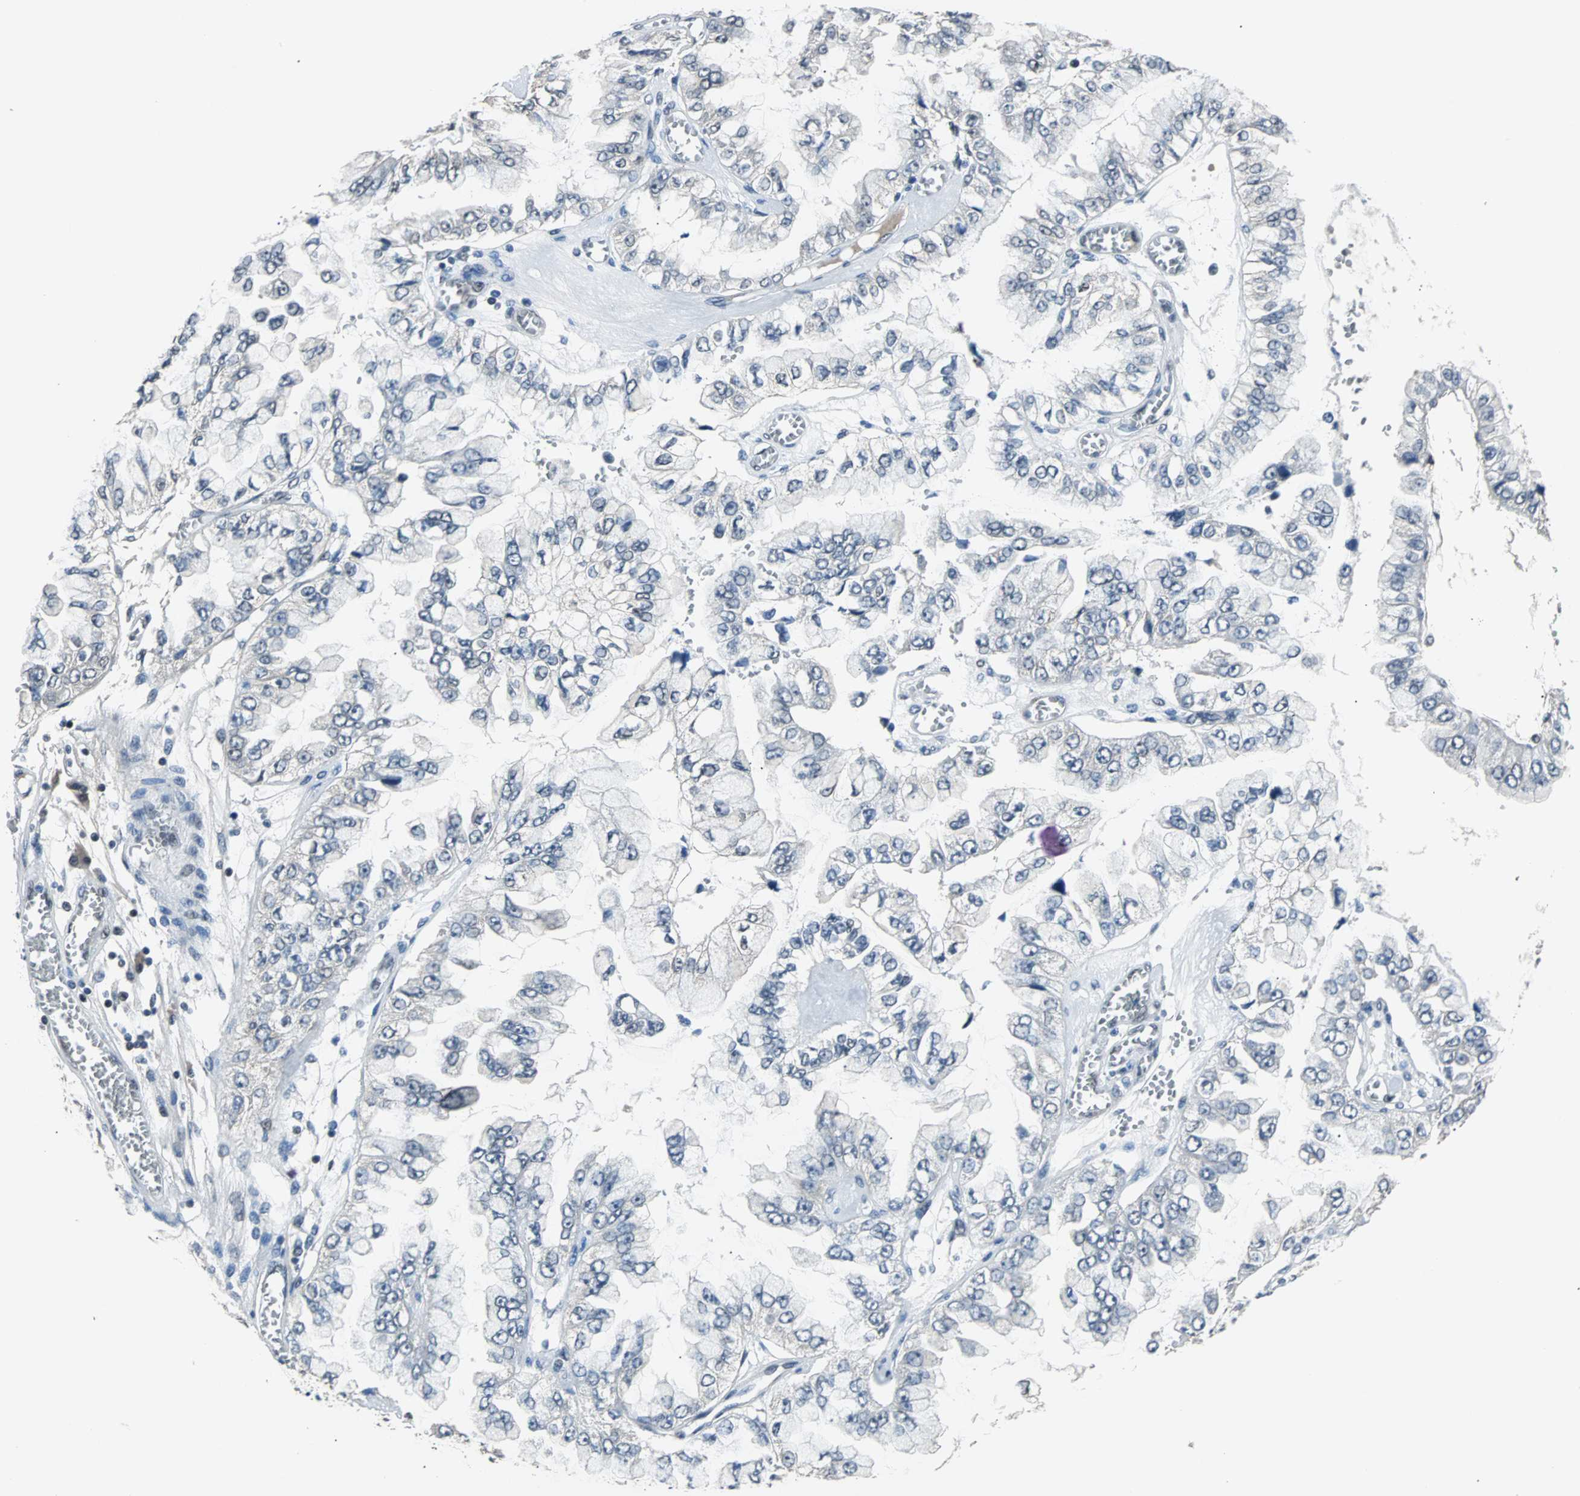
{"staining": {"intensity": "negative", "quantity": "none", "location": "none"}, "tissue": "liver cancer", "cell_type": "Tumor cells", "image_type": "cancer", "snomed": [{"axis": "morphology", "description": "Cholangiocarcinoma"}, {"axis": "topography", "description": "Liver"}], "caption": "A photomicrograph of human liver cancer is negative for staining in tumor cells. (Stains: DAB IHC with hematoxylin counter stain, Microscopy: brightfield microscopy at high magnification).", "gene": "USP28", "patient": {"sex": "female", "age": 79}}